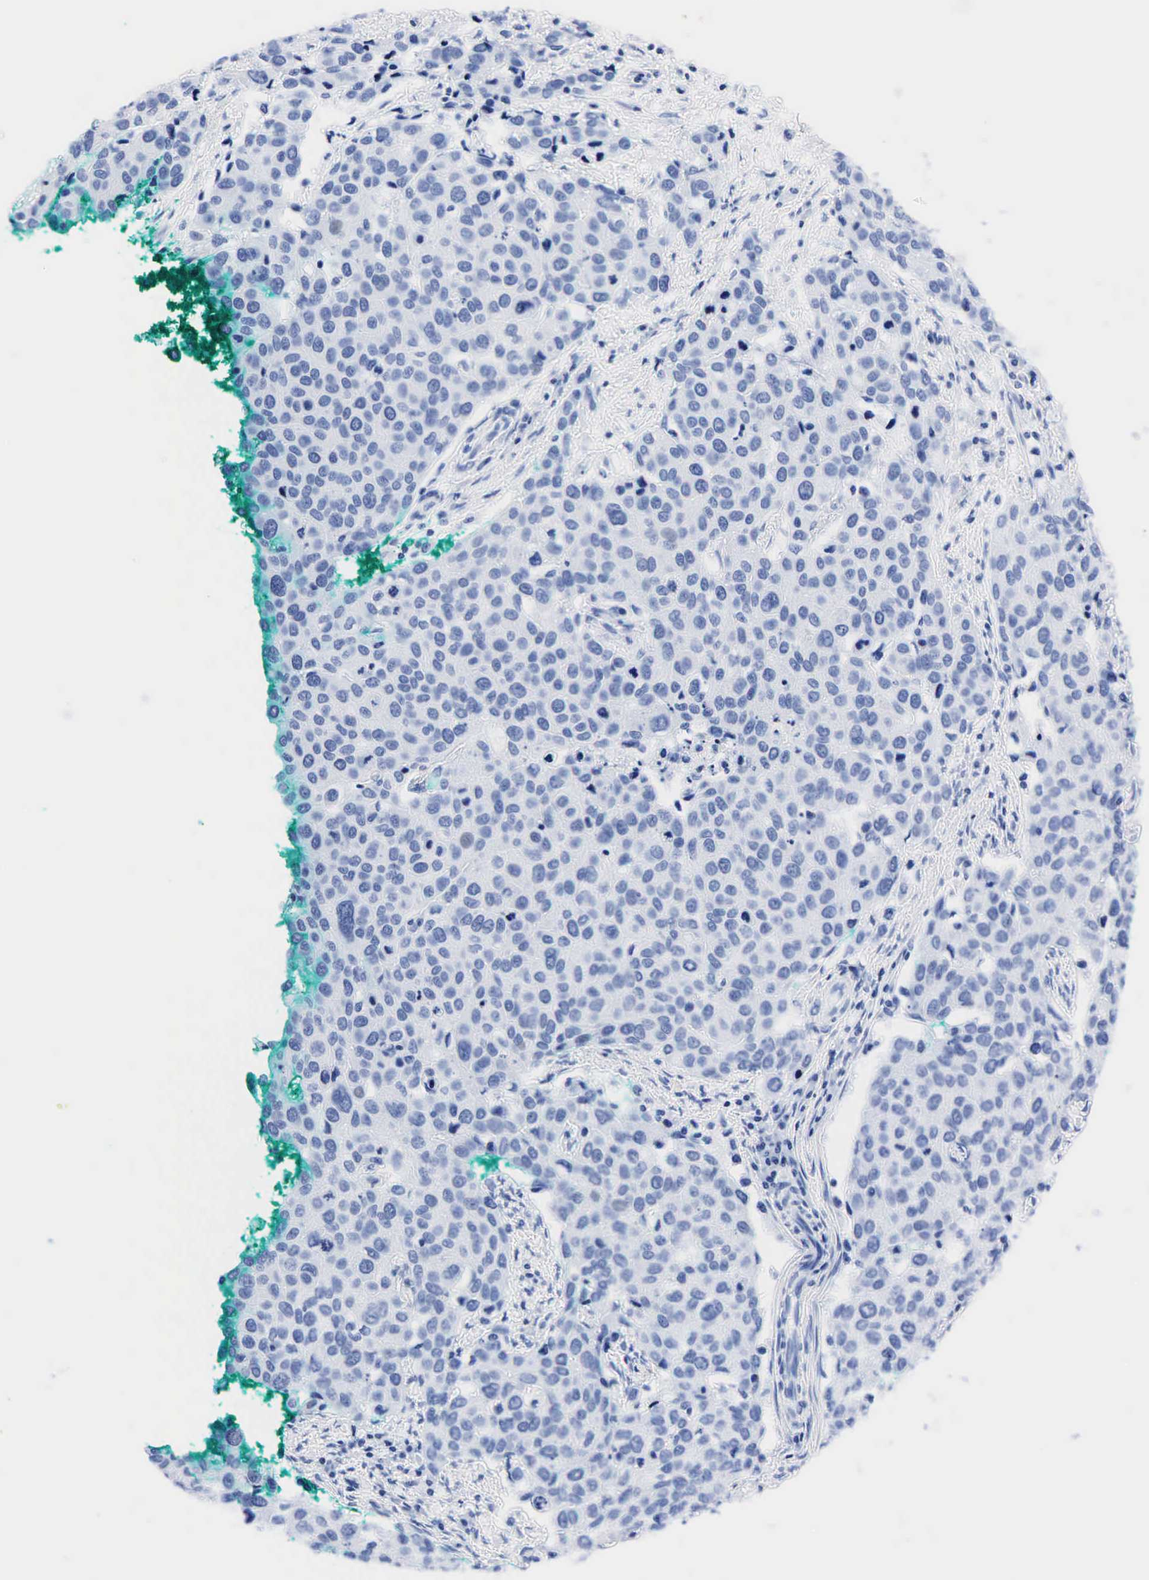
{"staining": {"intensity": "negative", "quantity": "none", "location": "none"}, "tissue": "cervical cancer", "cell_type": "Tumor cells", "image_type": "cancer", "snomed": [{"axis": "morphology", "description": "Squamous cell carcinoma, NOS"}, {"axis": "topography", "description": "Cervix"}], "caption": "IHC micrograph of human squamous cell carcinoma (cervical) stained for a protein (brown), which reveals no positivity in tumor cells.", "gene": "NKX2-1", "patient": {"sex": "female", "age": 54}}